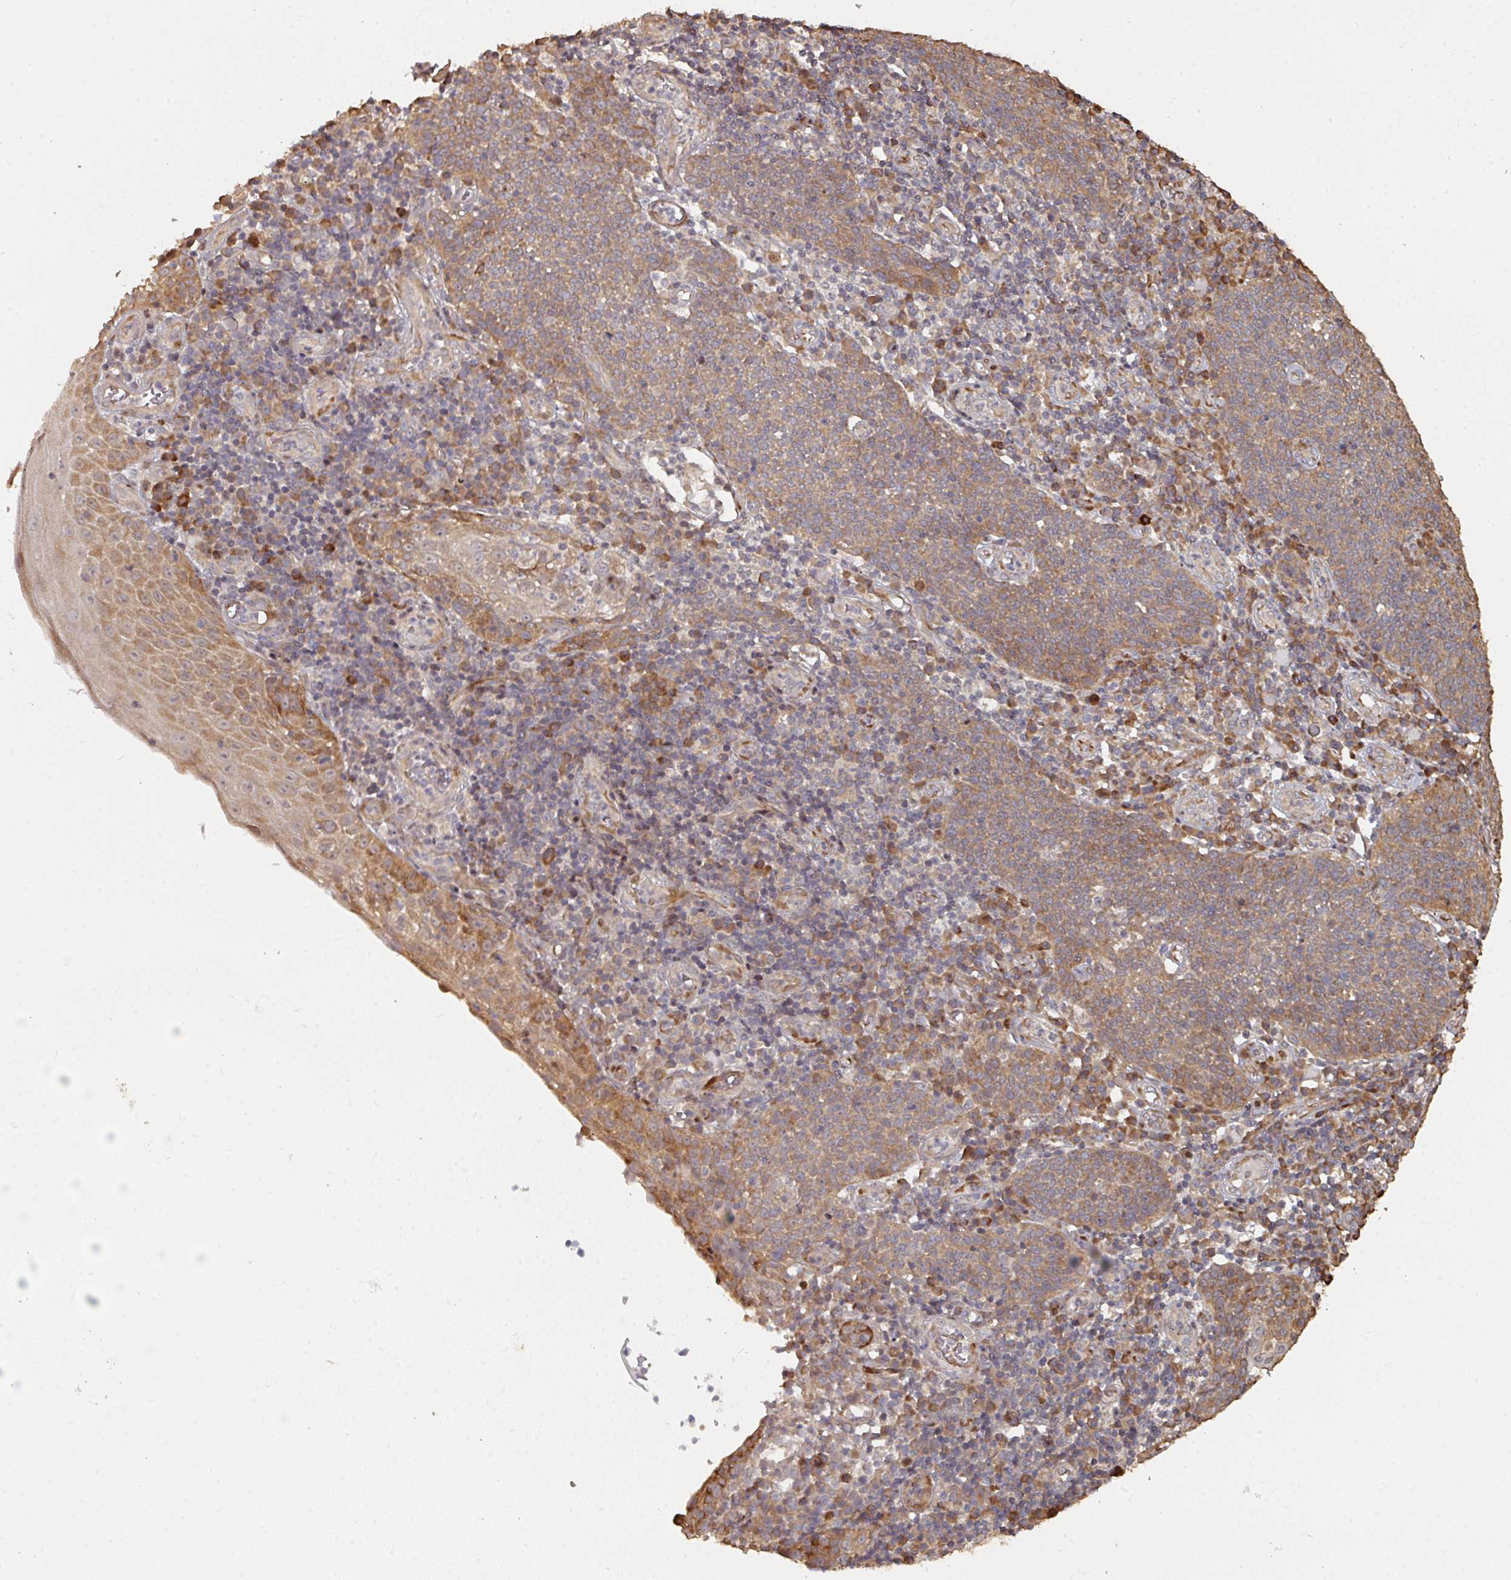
{"staining": {"intensity": "moderate", "quantity": "25%-75%", "location": "cytoplasmic/membranous"}, "tissue": "cervical cancer", "cell_type": "Tumor cells", "image_type": "cancer", "snomed": [{"axis": "morphology", "description": "Squamous cell carcinoma, NOS"}, {"axis": "topography", "description": "Cervix"}], "caption": "Tumor cells demonstrate medium levels of moderate cytoplasmic/membranous expression in about 25%-75% of cells in squamous cell carcinoma (cervical).", "gene": "CA7", "patient": {"sex": "female", "age": 34}}